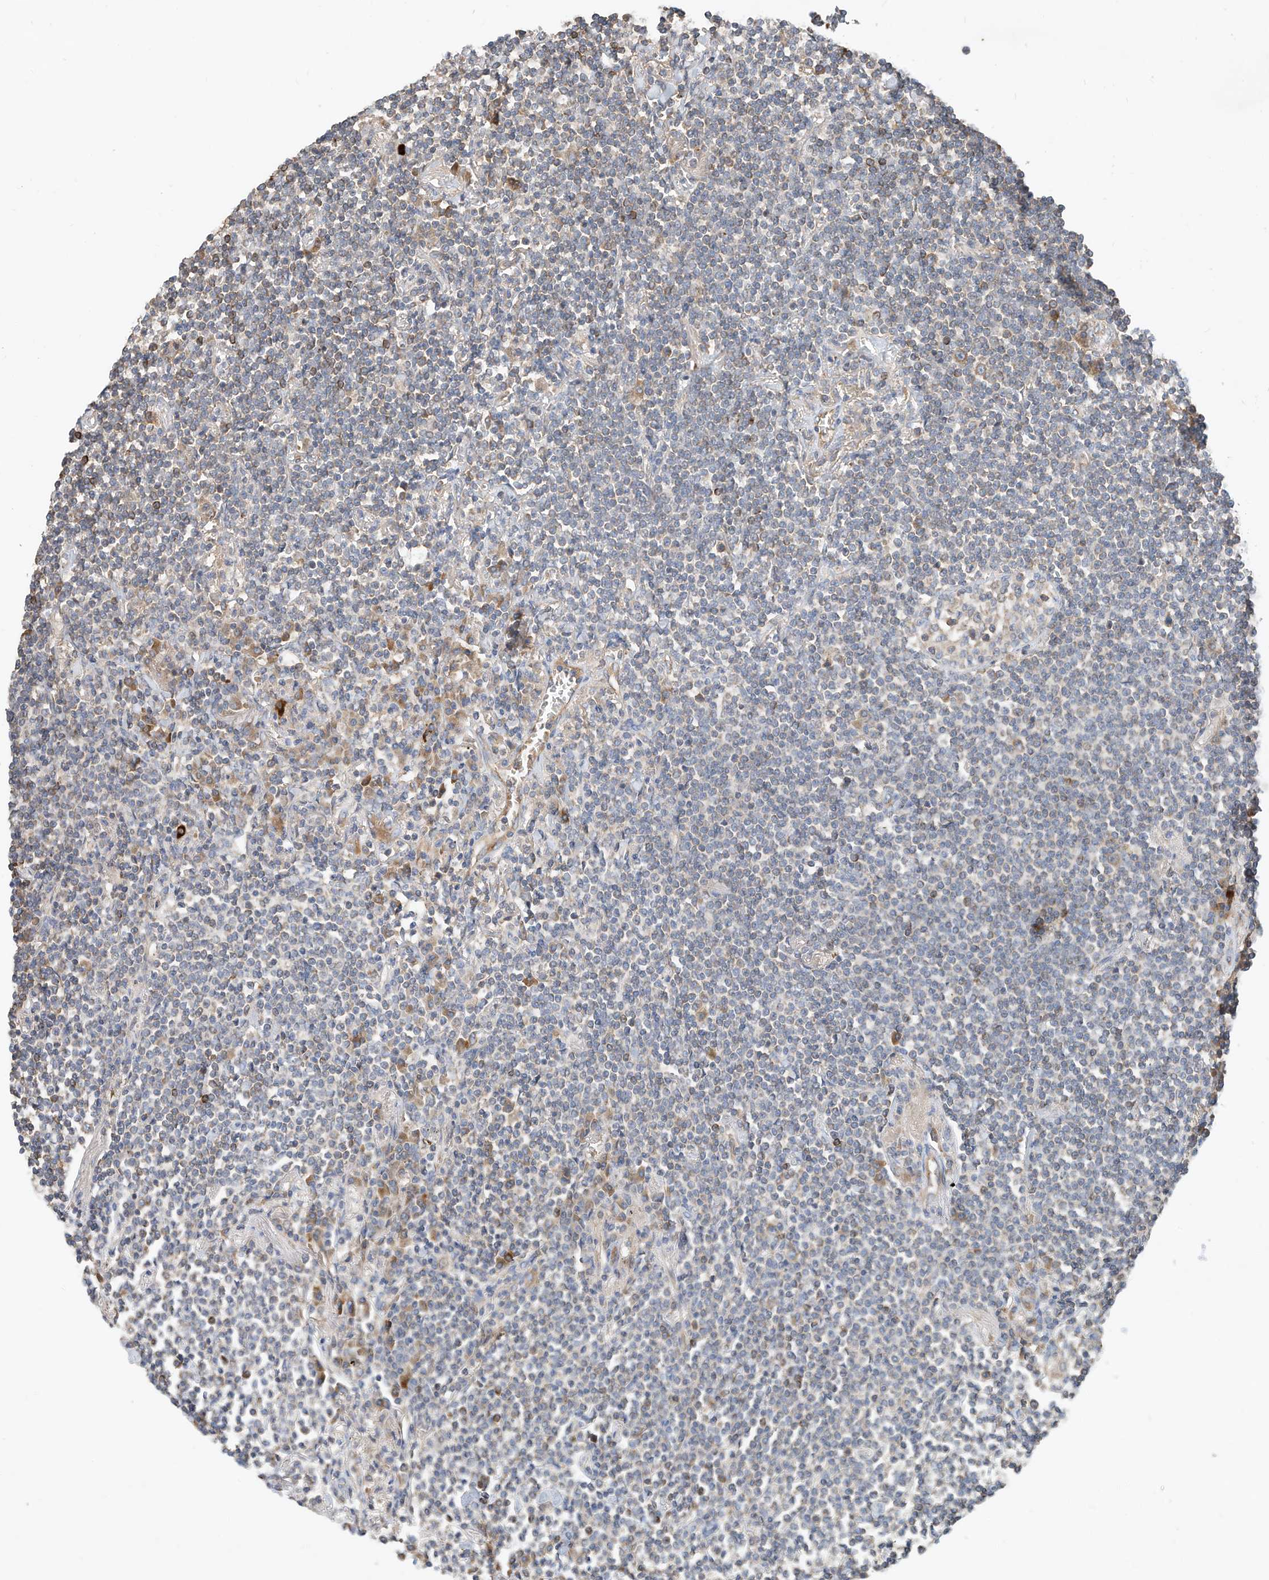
{"staining": {"intensity": "weak", "quantity": "25%-75%", "location": "cytoplasmic/membranous"}, "tissue": "lymphoma", "cell_type": "Tumor cells", "image_type": "cancer", "snomed": [{"axis": "morphology", "description": "Malignant lymphoma, non-Hodgkin's type, Low grade"}, {"axis": "topography", "description": "Lung"}], "caption": "This is an image of IHC staining of low-grade malignant lymphoma, non-Hodgkin's type, which shows weak staining in the cytoplasmic/membranous of tumor cells.", "gene": "CPAMD8", "patient": {"sex": "female", "age": 71}}